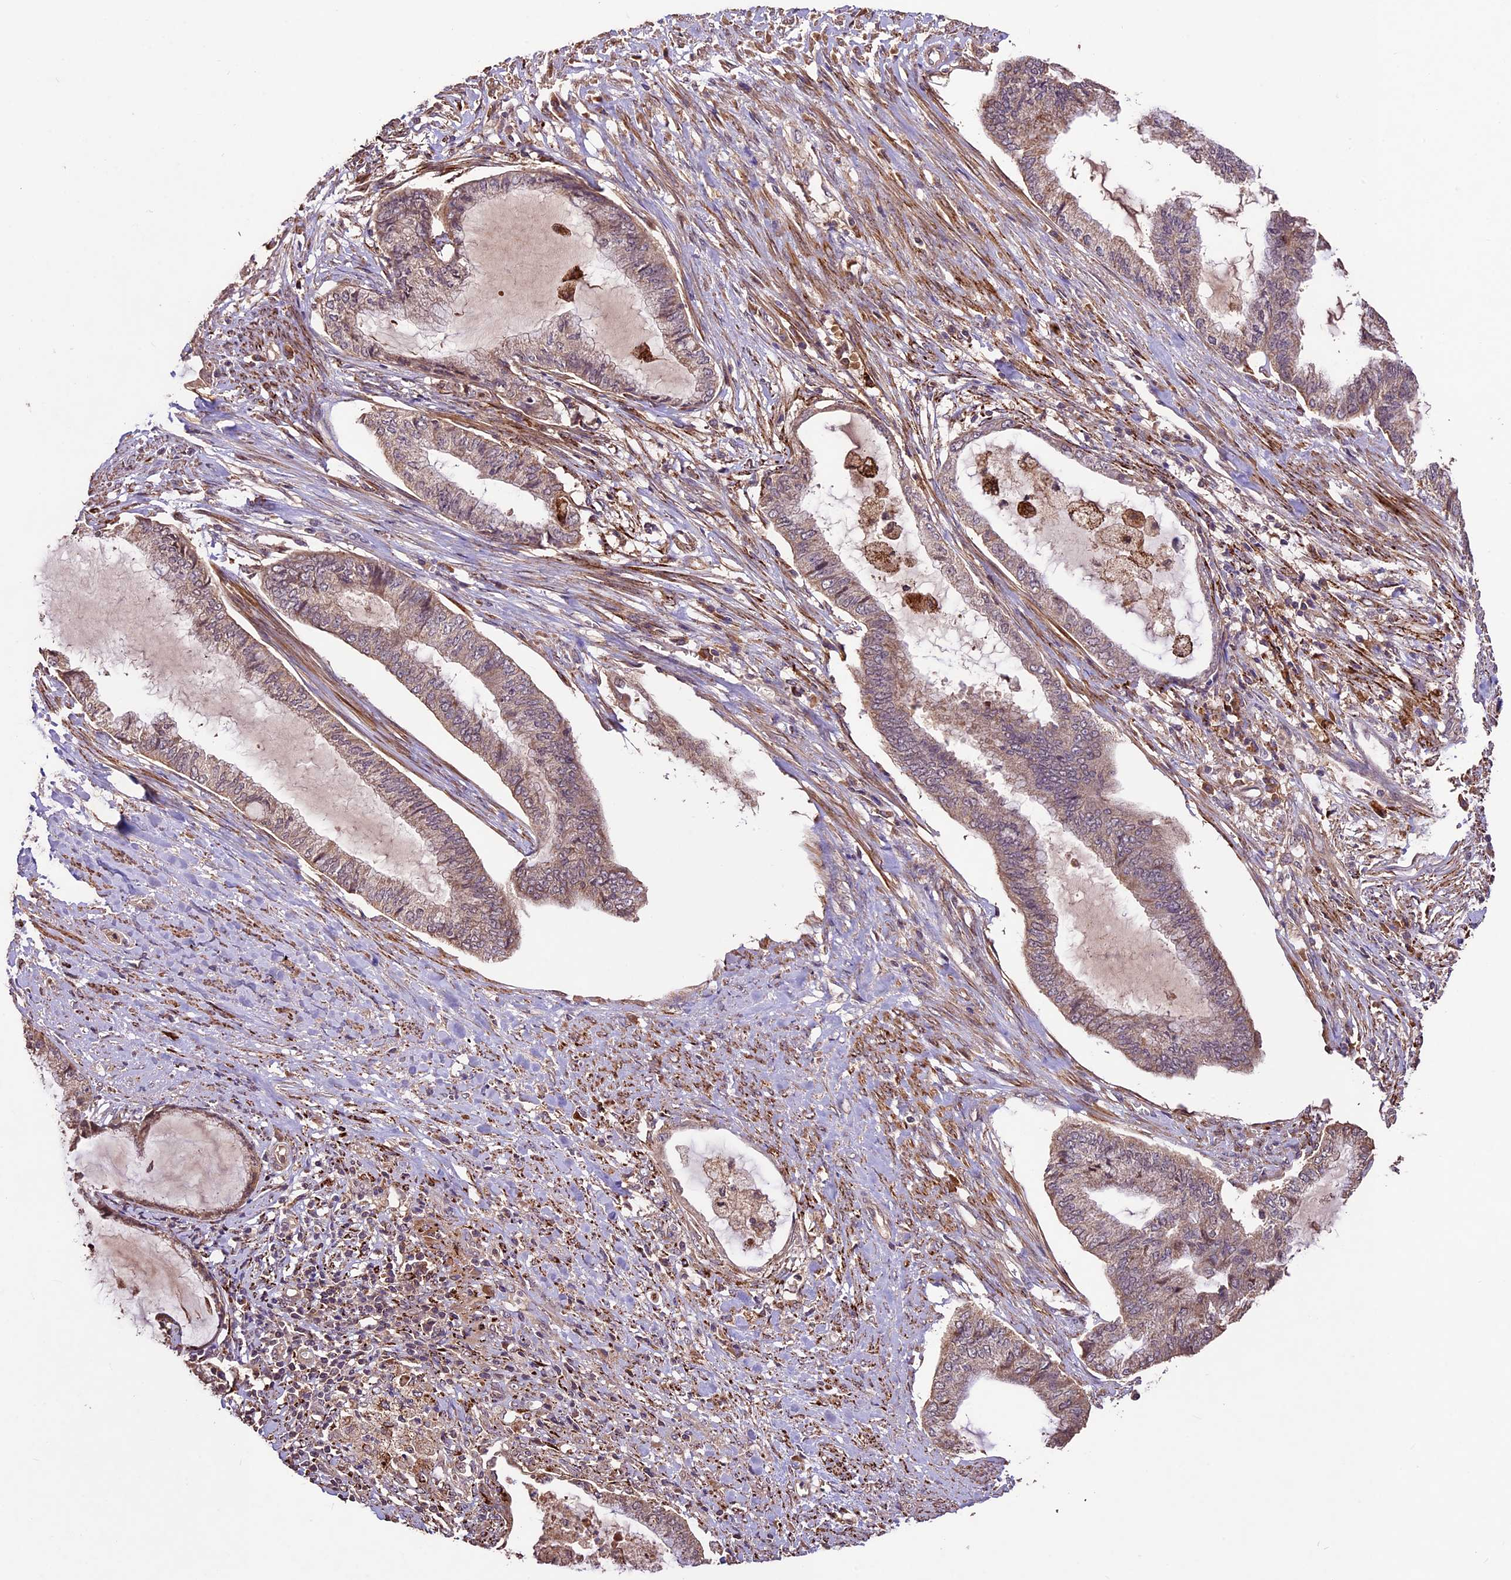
{"staining": {"intensity": "moderate", "quantity": "<25%", "location": "cytoplasmic/membranous"}, "tissue": "endometrial cancer", "cell_type": "Tumor cells", "image_type": "cancer", "snomed": [{"axis": "morphology", "description": "Adenocarcinoma, NOS"}, {"axis": "topography", "description": "Endometrium"}], "caption": "Endometrial cancer (adenocarcinoma) stained with IHC displays moderate cytoplasmic/membranous positivity in approximately <25% of tumor cells. The staining was performed using DAB (3,3'-diaminobenzidine), with brown indicating positive protein expression. Nuclei are stained blue with hematoxylin.", "gene": "CRLF1", "patient": {"sex": "female", "age": 86}}